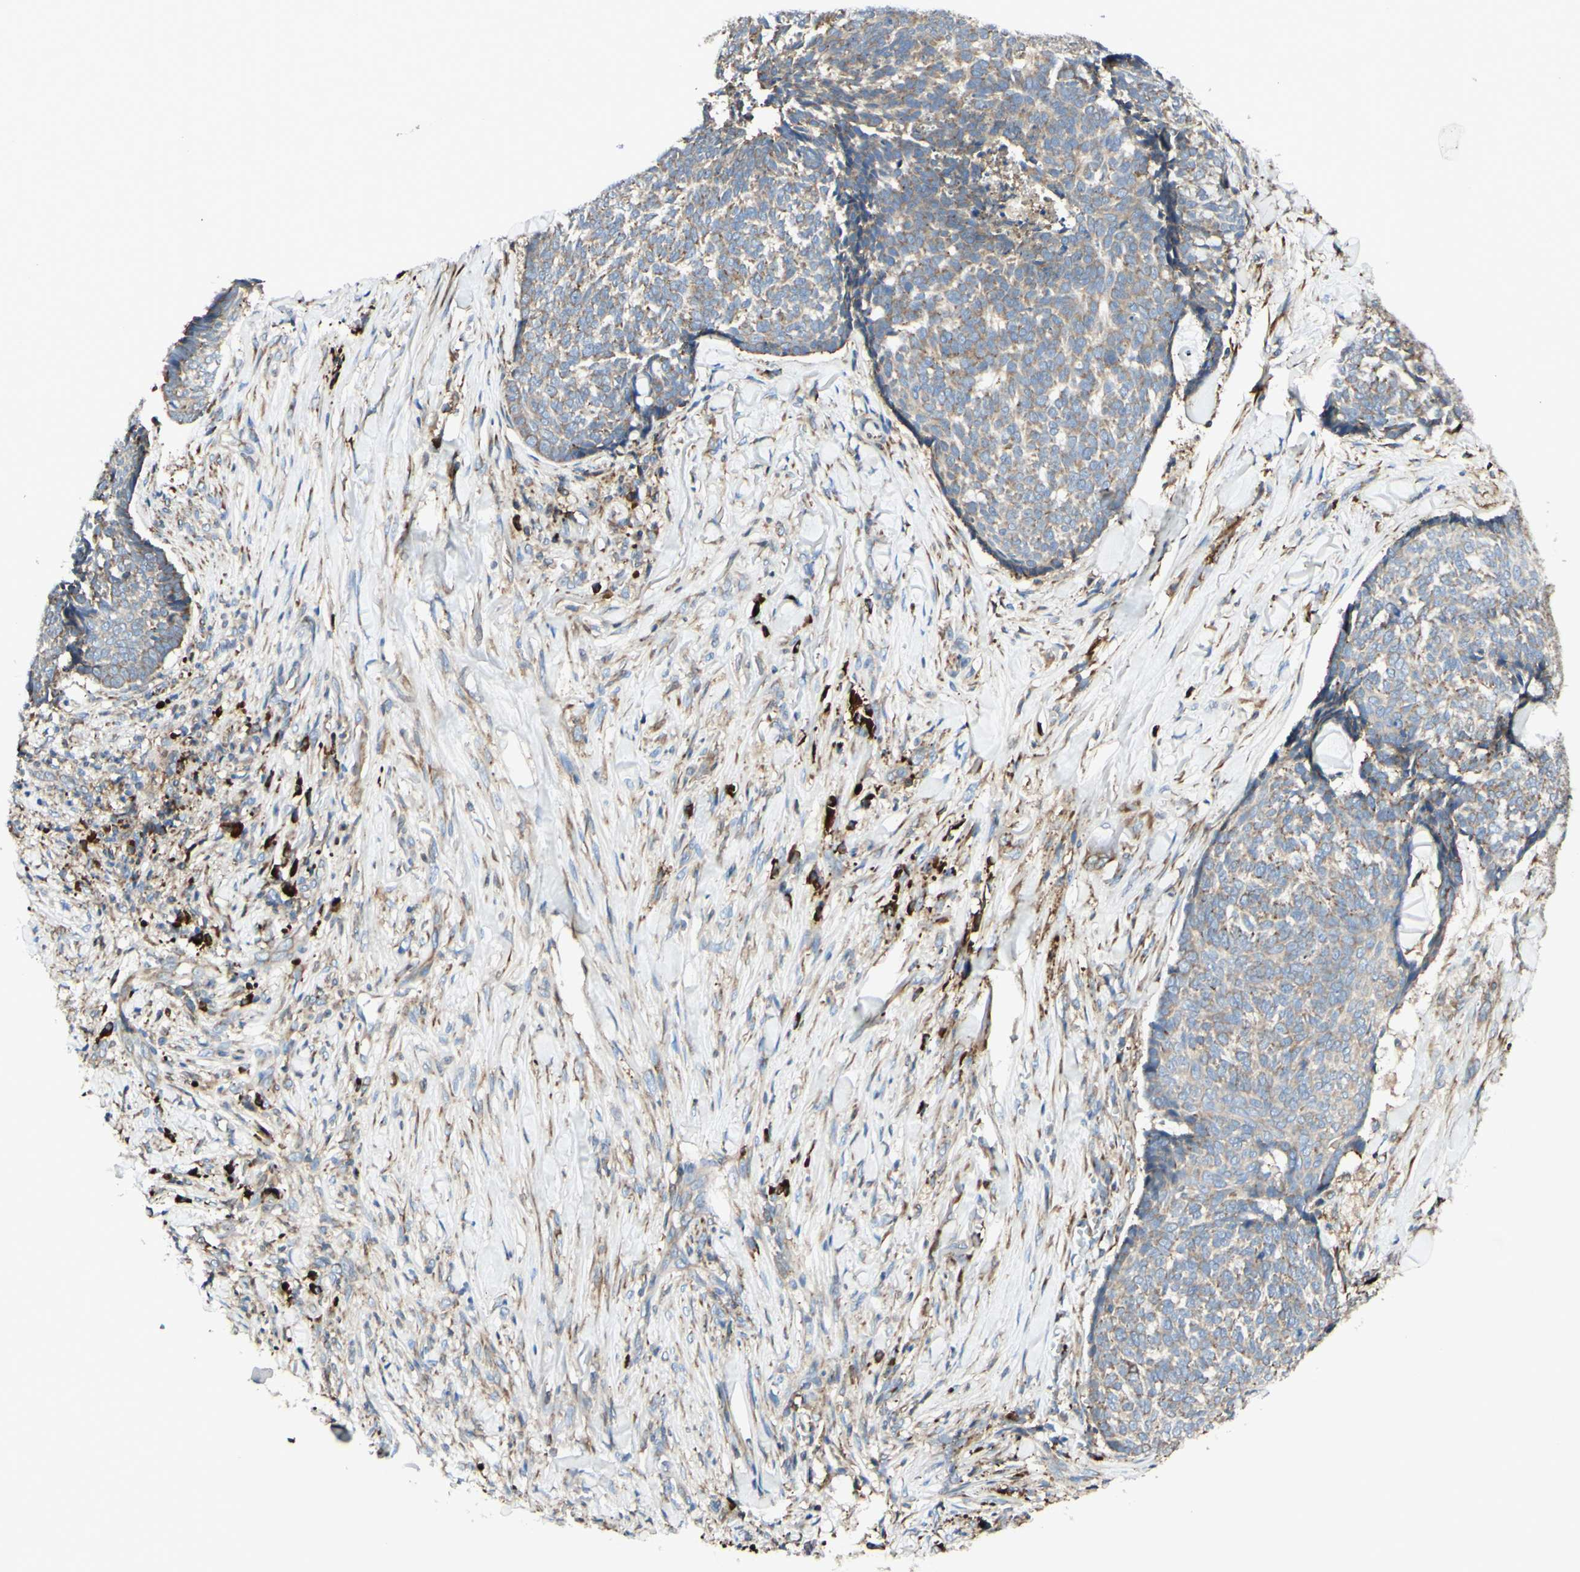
{"staining": {"intensity": "weak", "quantity": ">75%", "location": "cytoplasmic/membranous"}, "tissue": "skin cancer", "cell_type": "Tumor cells", "image_type": "cancer", "snomed": [{"axis": "morphology", "description": "Basal cell carcinoma"}, {"axis": "topography", "description": "Skin"}], "caption": "Protein staining of skin cancer tissue exhibits weak cytoplasmic/membranous expression in approximately >75% of tumor cells. (brown staining indicates protein expression, while blue staining denotes nuclei).", "gene": "DNAJB11", "patient": {"sex": "male", "age": 84}}